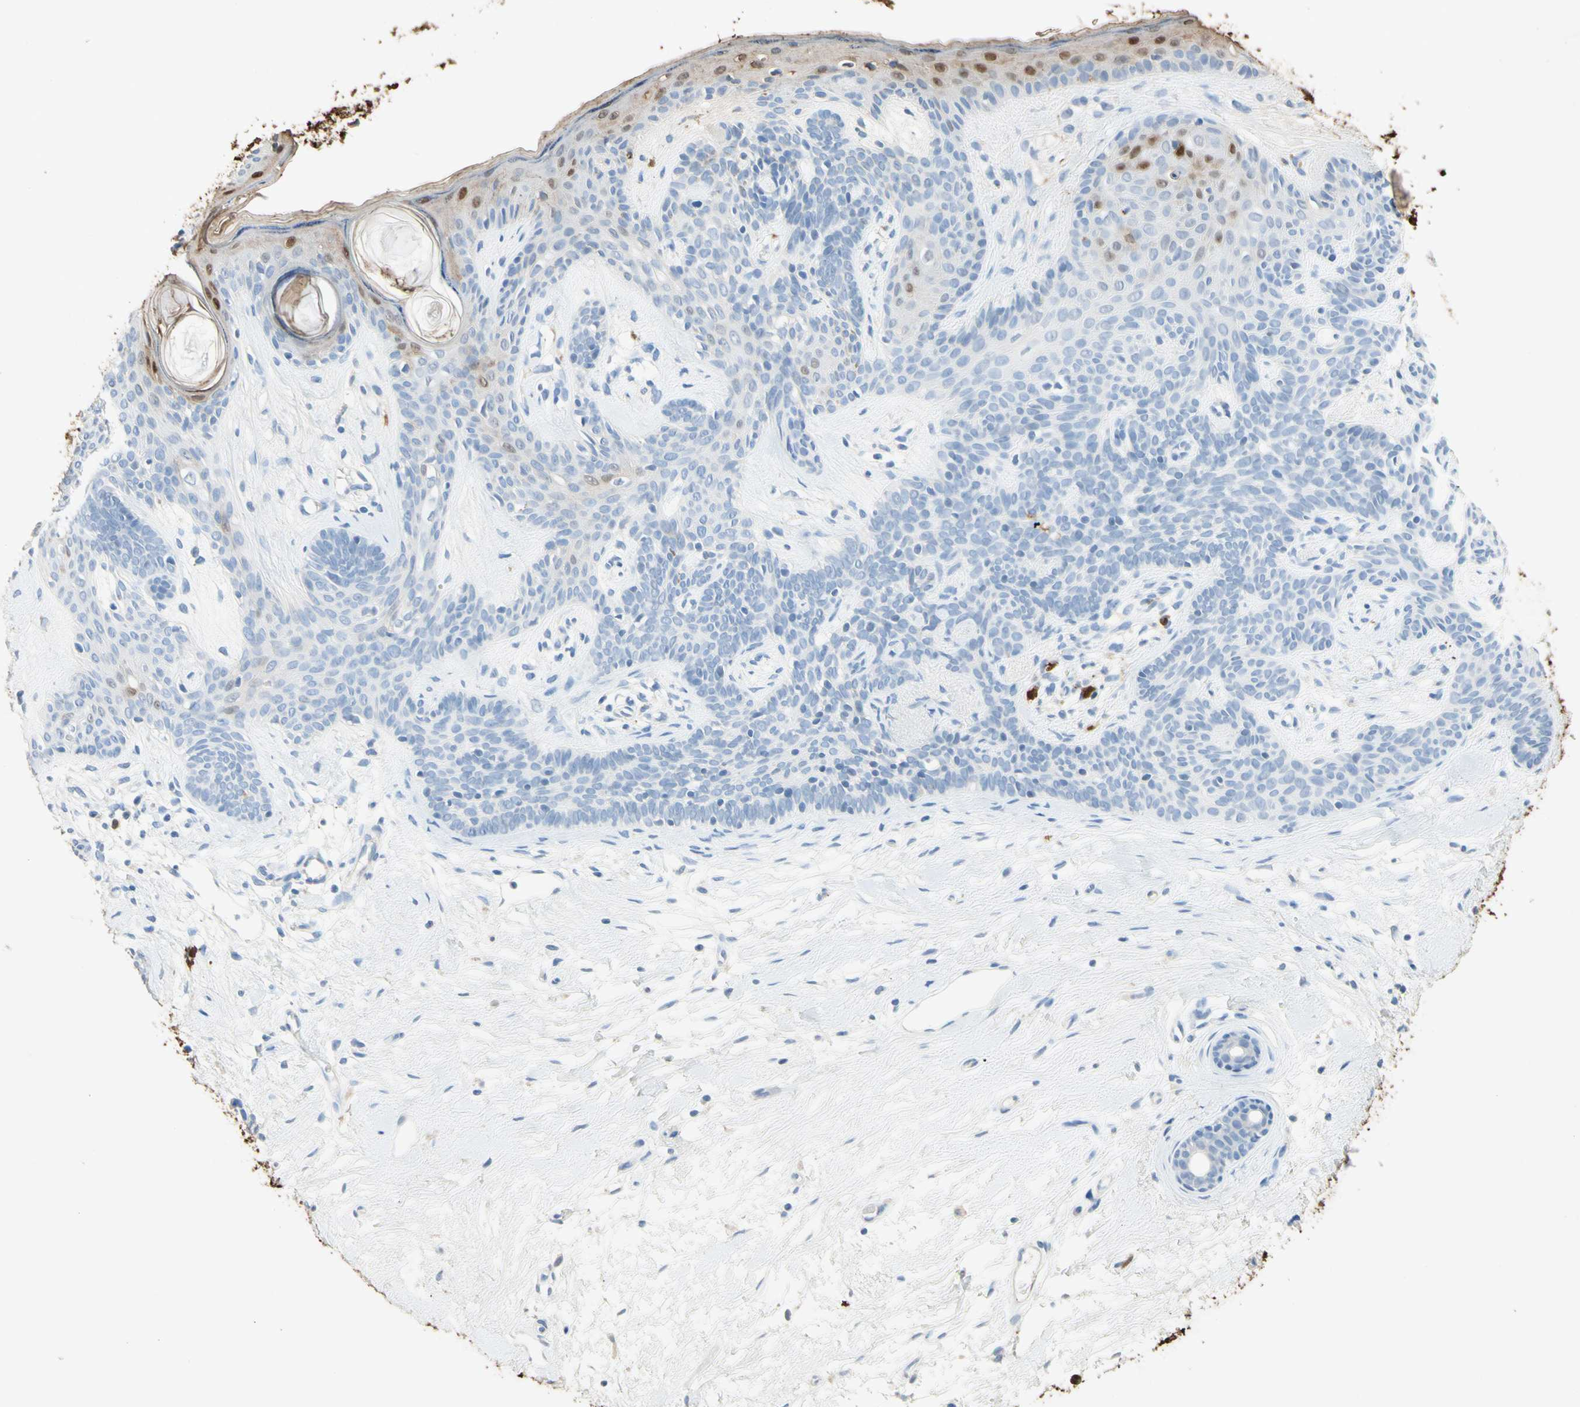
{"staining": {"intensity": "negative", "quantity": "none", "location": "none"}, "tissue": "skin cancer", "cell_type": "Tumor cells", "image_type": "cancer", "snomed": [{"axis": "morphology", "description": "Developmental malformation"}, {"axis": "morphology", "description": "Basal cell carcinoma"}, {"axis": "topography", "description": "Skin"}], "caption": "Immunohistochemistry micrograph of skin basal cell carcinoma stained for a protein (brown), which reveals no positivity in tumor cells.", "gene": "NFKBIZ", "patient": {"sex": "female", "age": 62}}